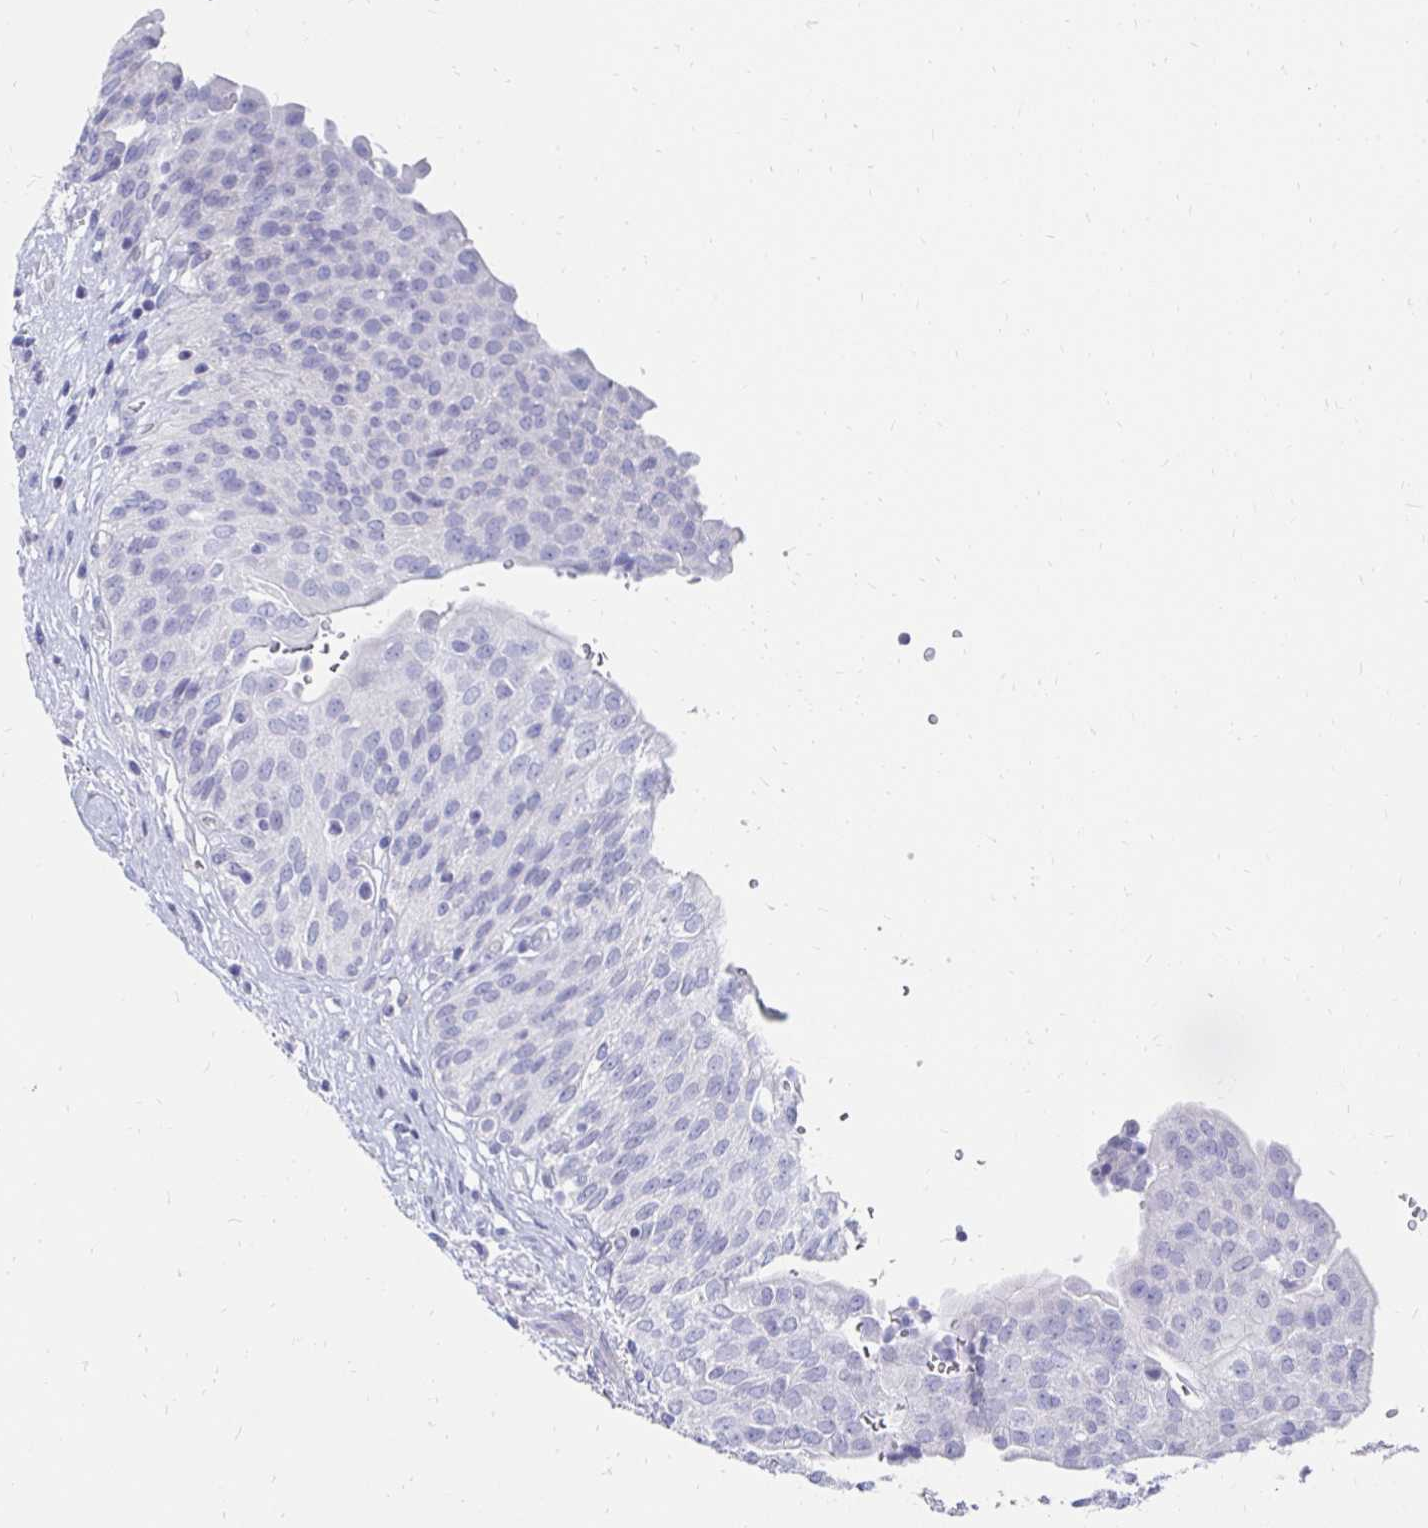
{"staining": {"intensity": "negative", "quantity": "none", "location": "none"}, "tissue": "urinary bladder", "cell_type": "Urothelial cells", "image_type": "normal", "snomed": [{"axis": "morphology", "description": "Normal tissue, NOS"}, {"axis": "topography", "description": "Urinary bladder"}], "caption": "A photomicrograph of urinary bladder stained for a protein displays no brown staining in urothelial cells. (Brightfield microscopy of DAB (3,3'-diaminobenzidine) immunohistochemistry at high magnification).", "gene": "SYCP3", "patient": {"sex": "male", "age": 68}}